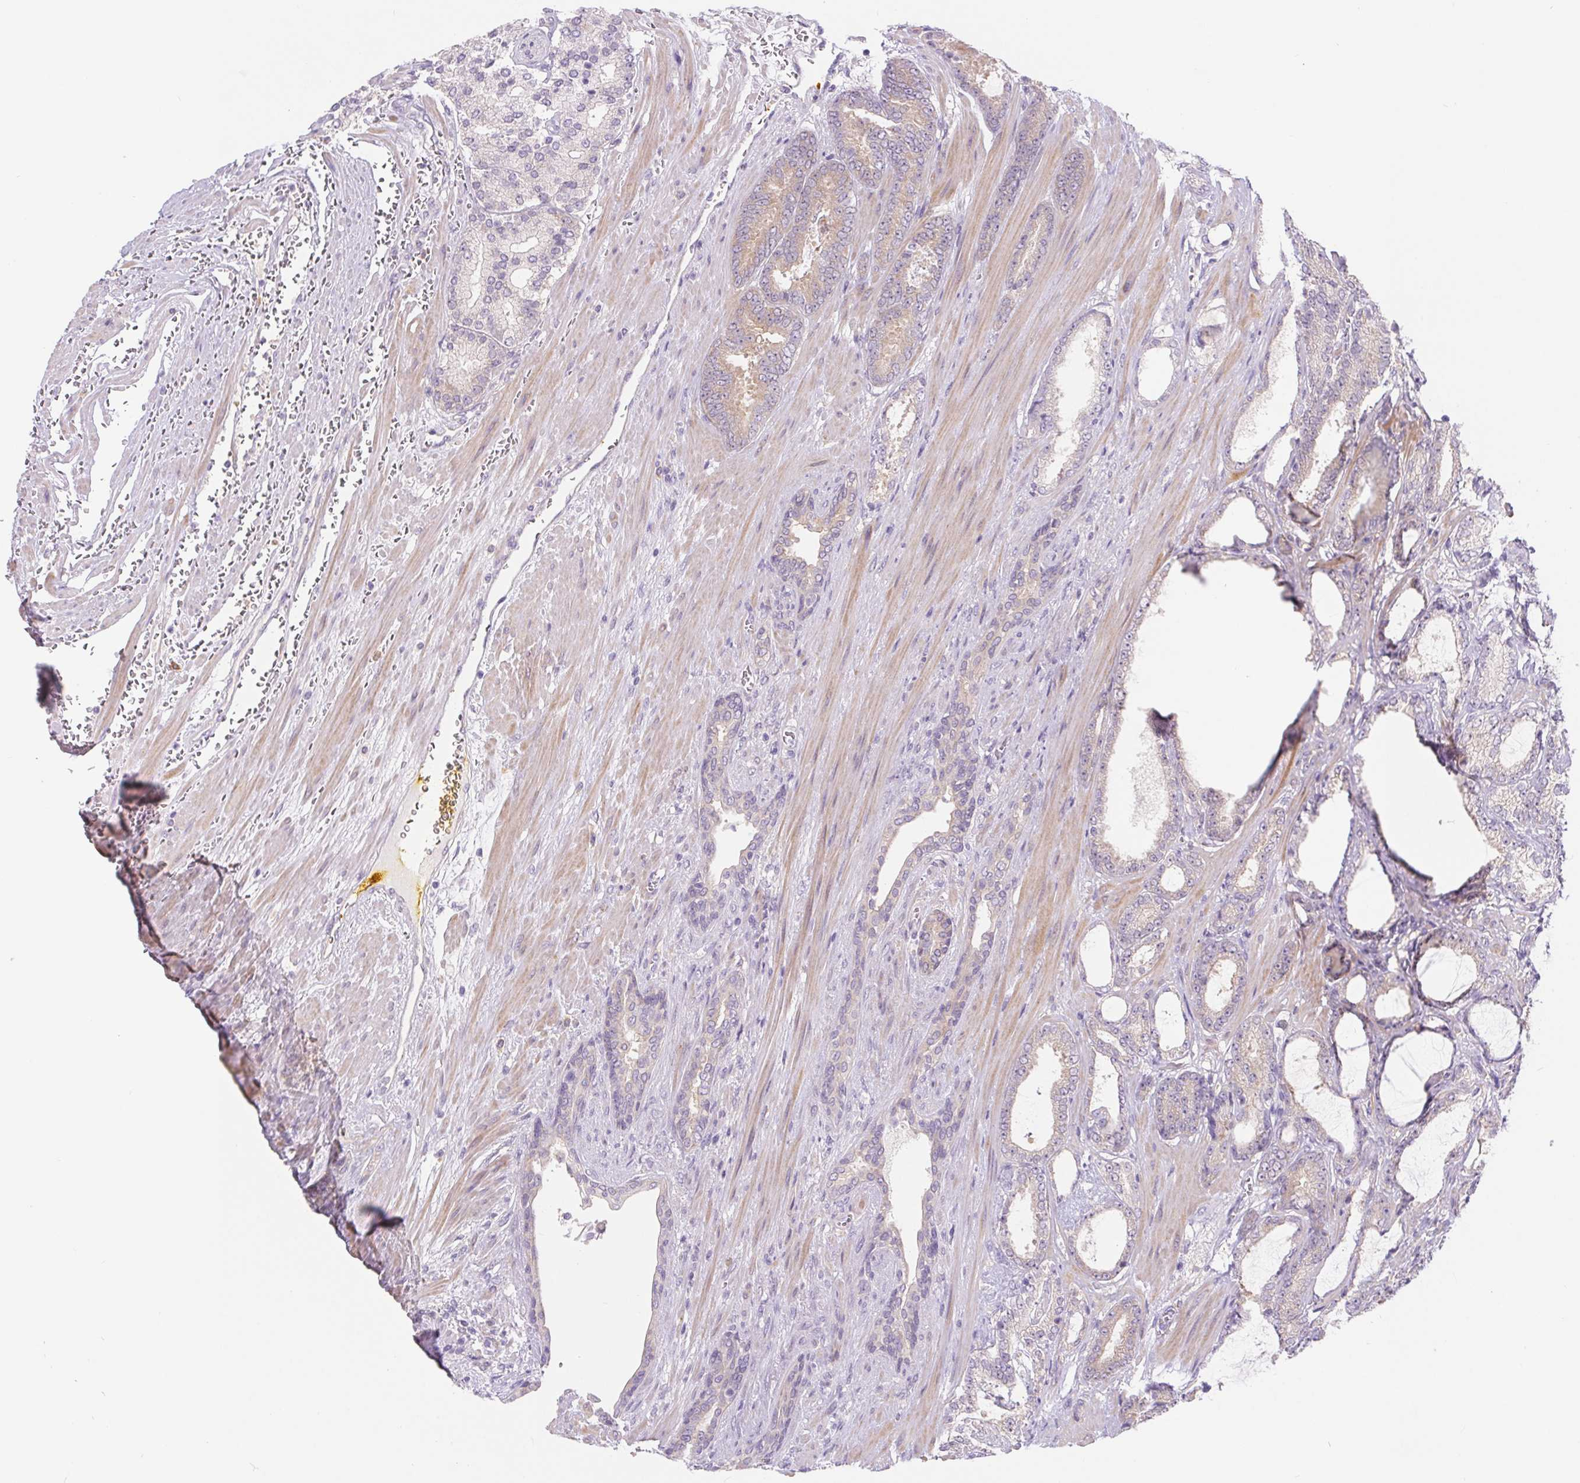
{"staining": {"intensity": "weak", "quantity": "<25%", "location": "cytoplasmic/membranous"}, "tissue": "prostate cancer", "cell_type": "Tumor cells", "image_type": "cancer", "snomed": [{"axis": "morphology", "description": "Adenocarcinoma, High grade"}, {"axis": "topography", "description": "Prostate"}], "caption": "Human prostate cancer stained for a protein using IHC exhibits no staining in tumor cells.", "gene": "DYNC2LI1", "patient": {"sex": "male", "age": 64}}